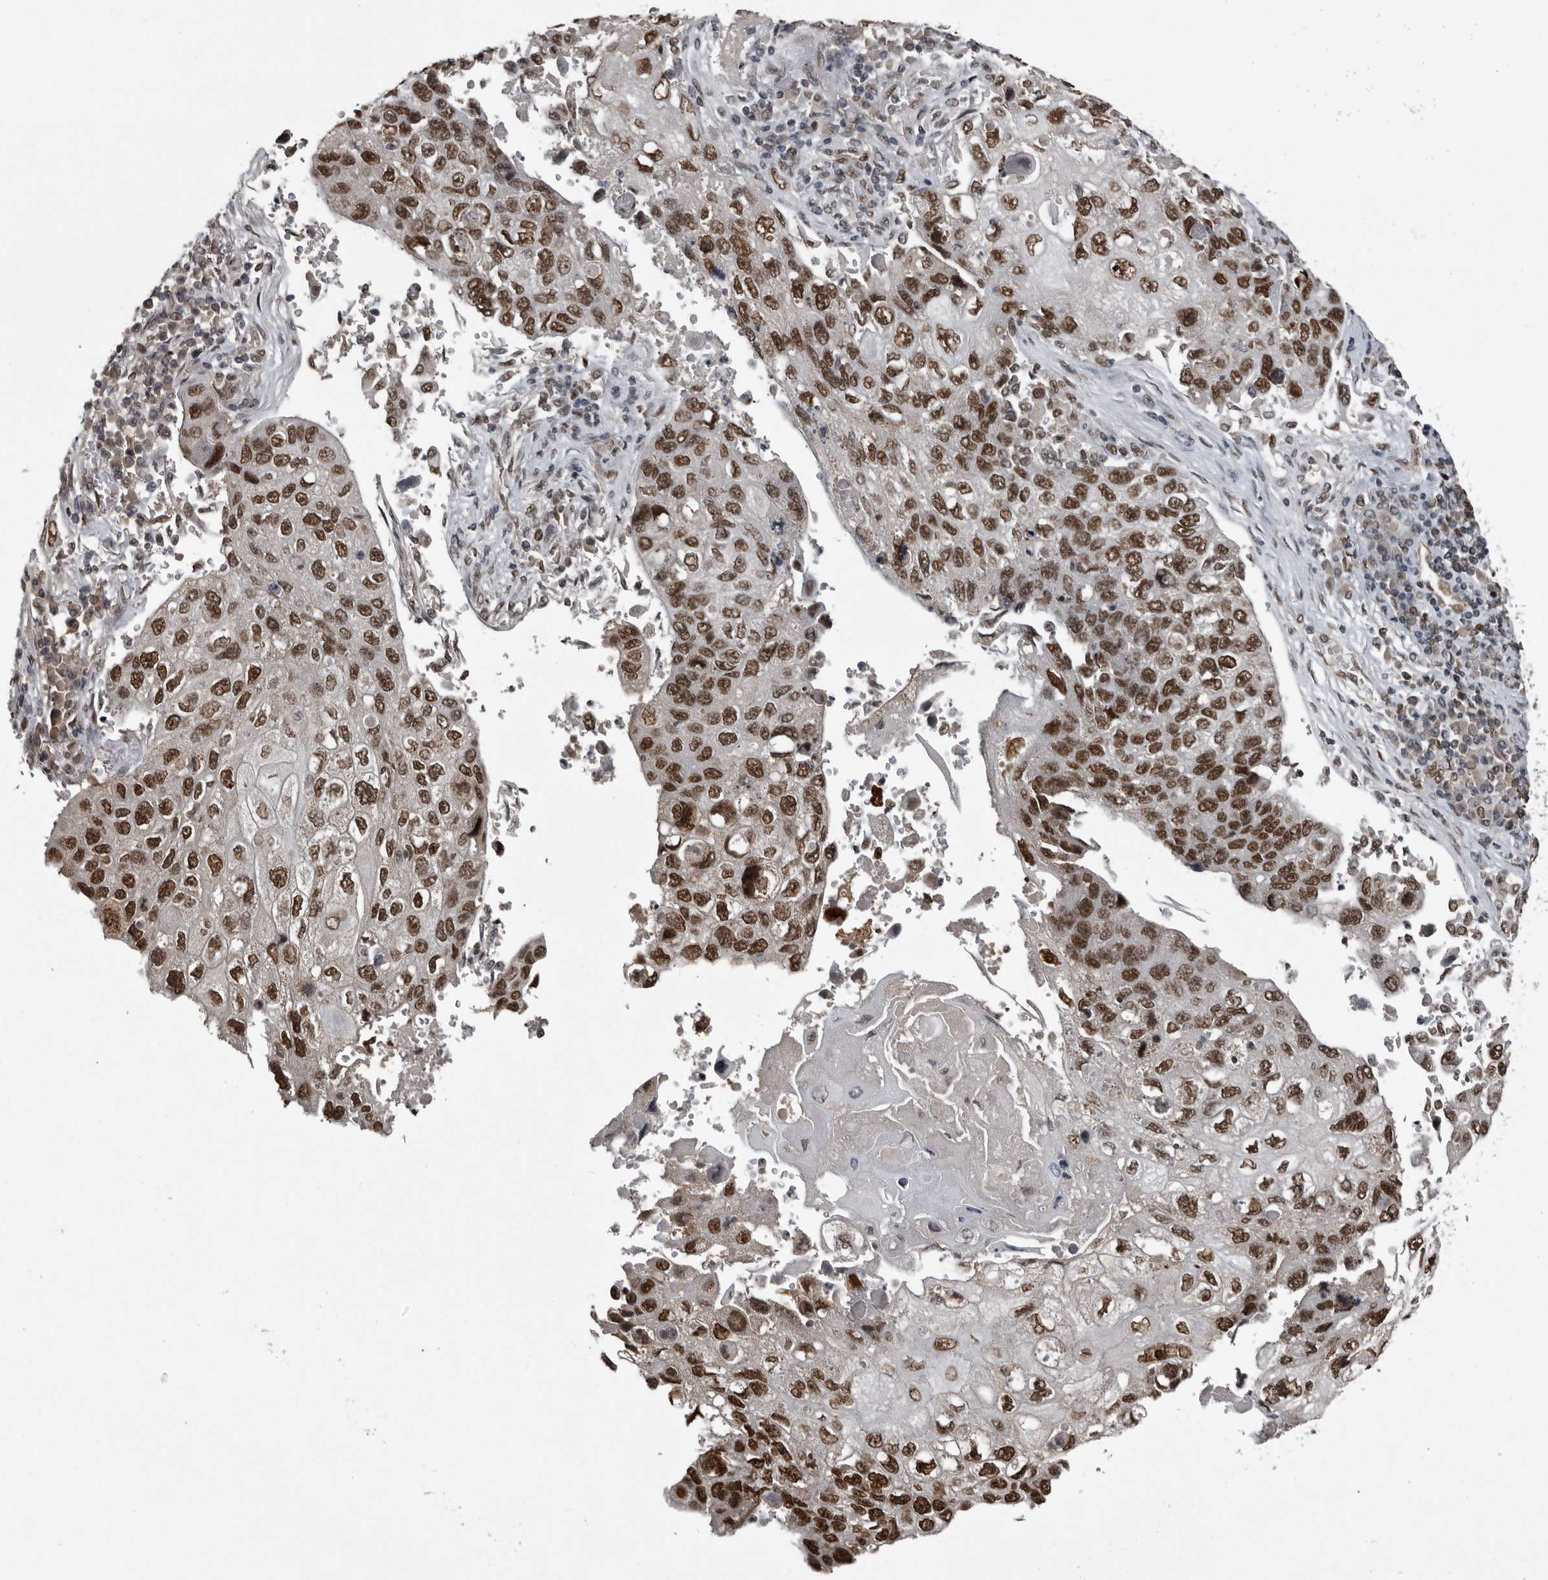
{"staining": {"intensity": "strong", "quantity": ">75%", "location": "nuclear"}, "tissue": "lung cancer", "cell_type": "Tumor cells", "image_type": "cancer", "snomed": [{"axis": "morphology", "description": "Squamous cell carcinoma, NOS"}, {"axis": "topography", "description": "Lung"}], "caption": "Strong nuclear expression for a protein is seen in approximately >75% of tumor cells of squamous cell carcinoma (lung) using immunohistochemistry (IHC).", "gene": "CHD1L", "patient": {"sex": "male", "age": 61}}